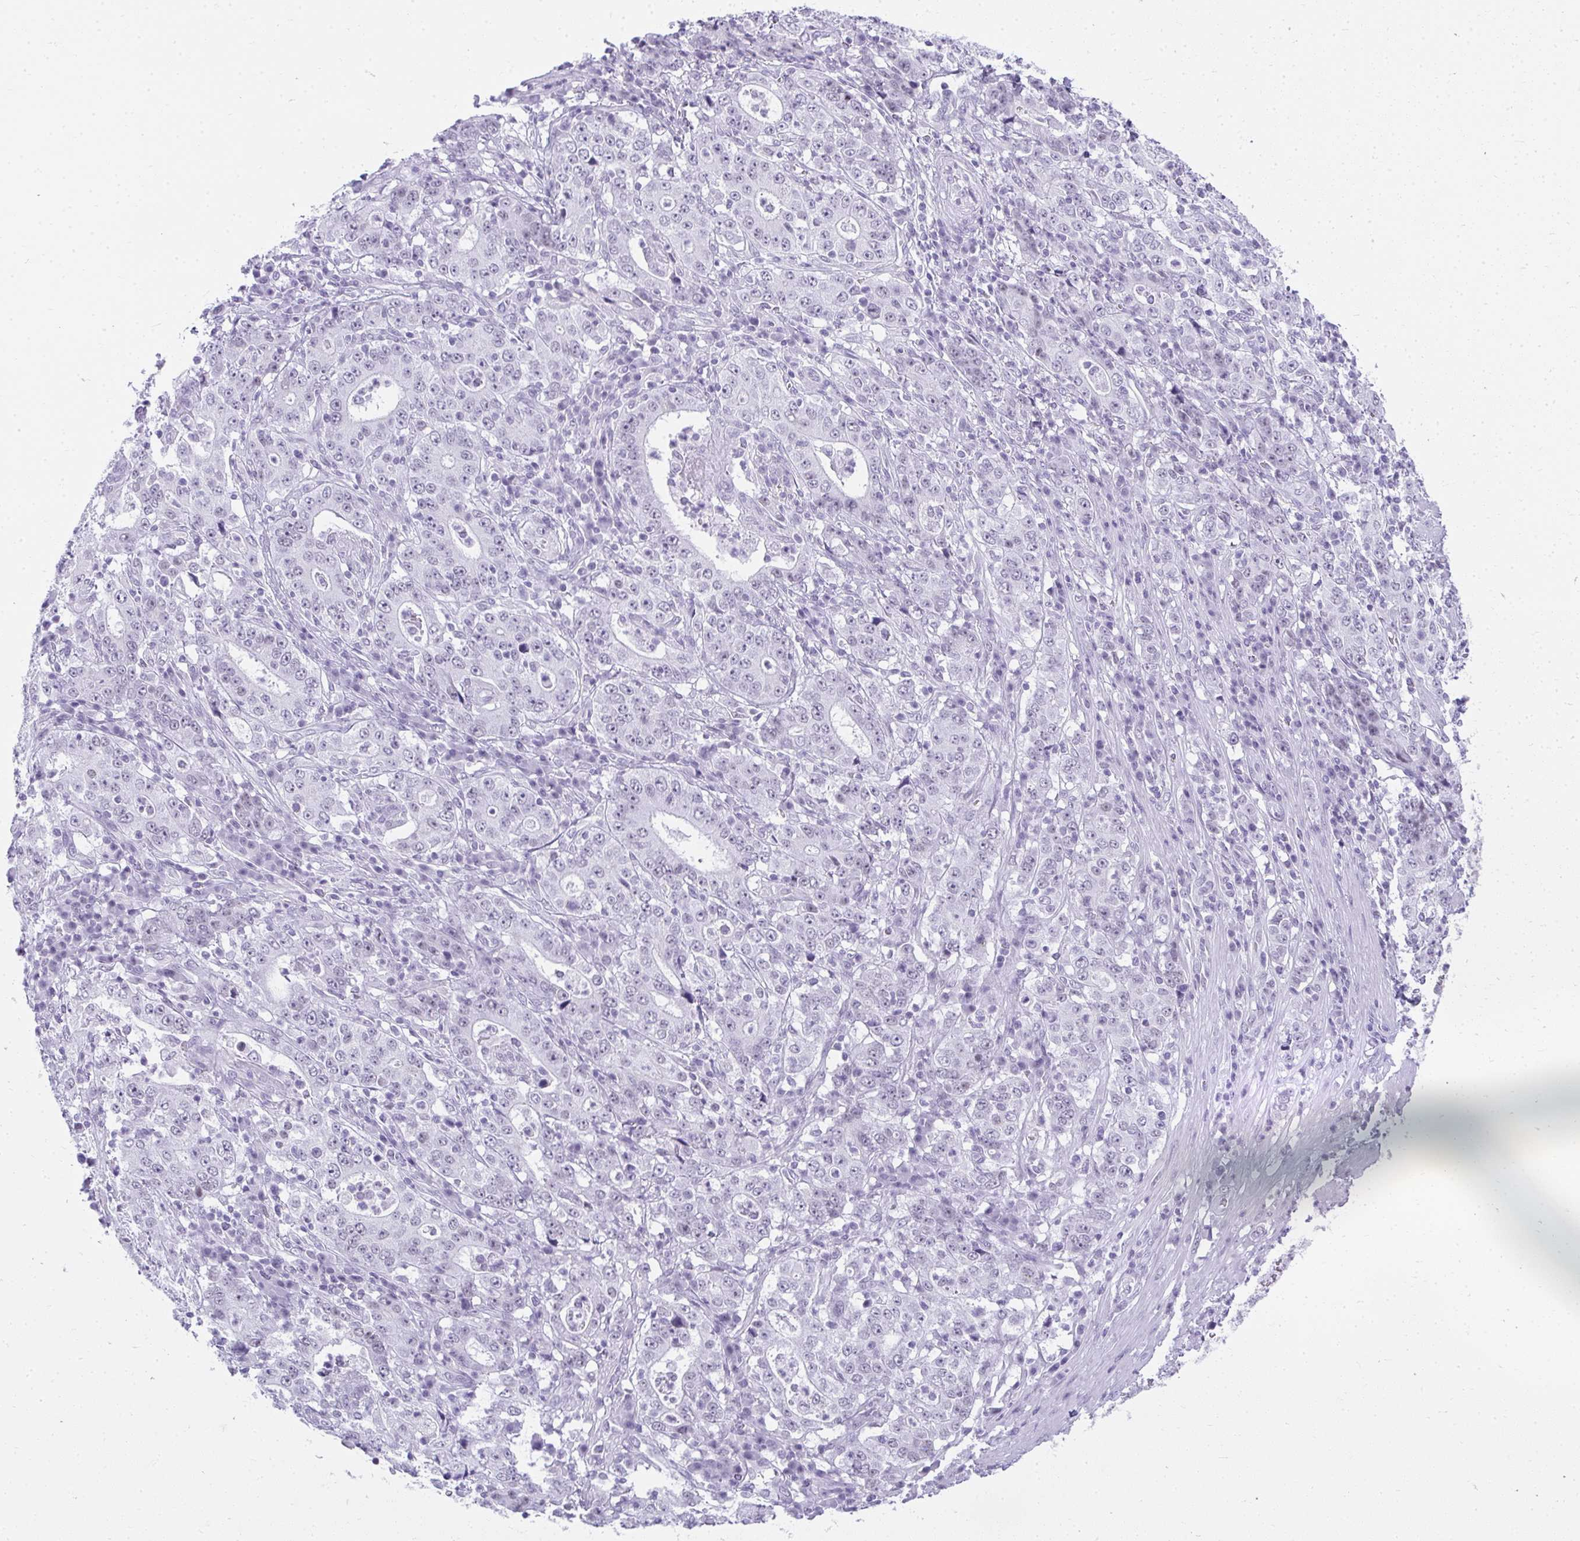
{"staining": {"intensity": "negative", "quantity": "none", "location": "none"}, "tissue": "stomach cancer", "cell_type": "Tumor cells", "image_type": "cancer", "snomed": [{"axis": "morphology", "description": "Normal tissue, NOS"}, {"axis": "morphology", "description": "Adenocarcinoma, NOS"}, {"axis": "topography", "description": "Stomach, upper"}, {"axis": "topography", "description": "Stomach"}], "caption": "Immunohistochemistry histopathology image of neoplastic tissue: stomach adenocarcinoma stained with DAB displays no significant protein positivity in tumor cells.", "gene": "PLA2G1B", "patient": {"sex": "male", "age": 59}}